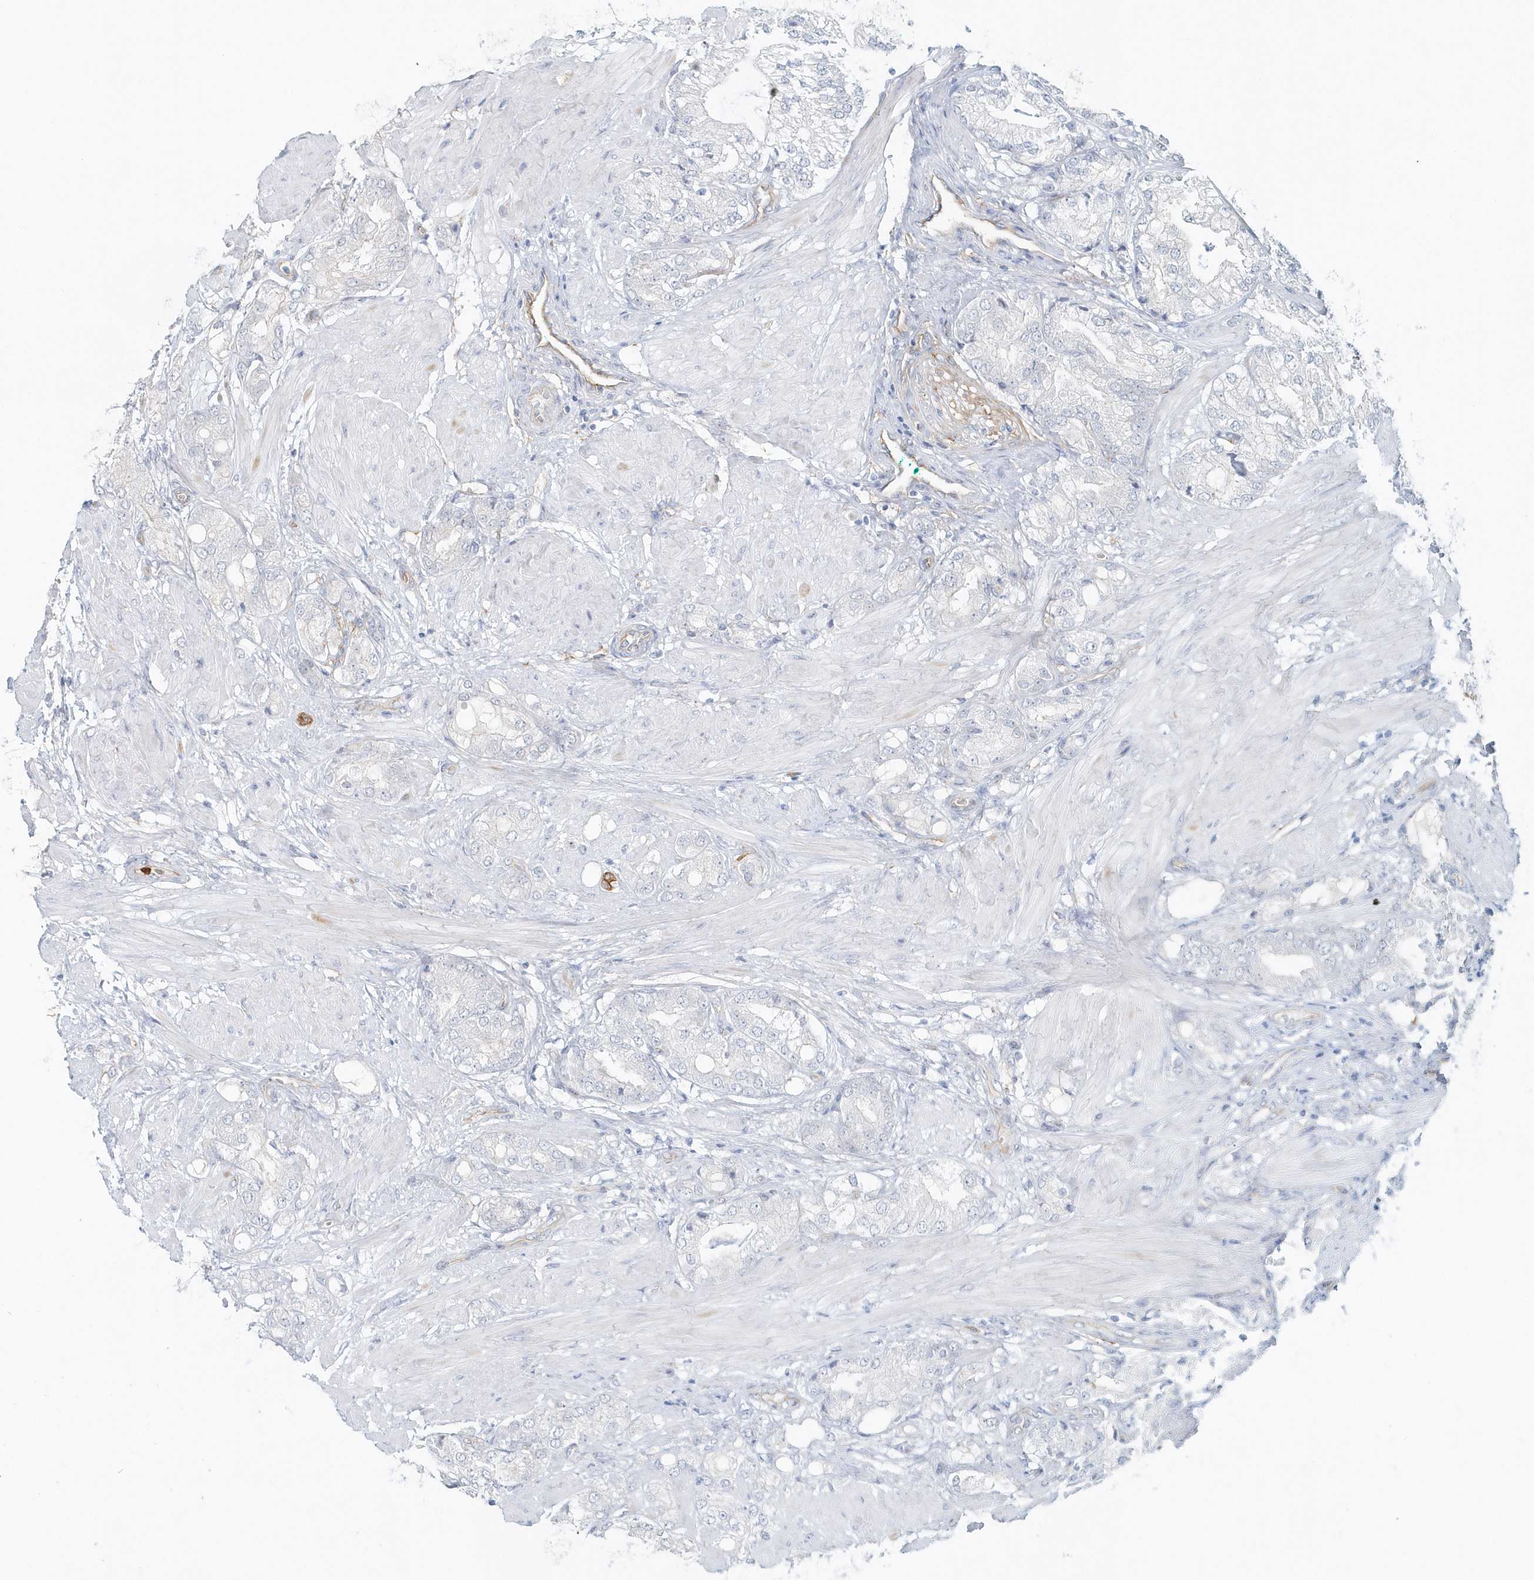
{"staining": {"intensity": "negative", "quantity": "none", "location": "none"}, "tissue": "prostate cancer", "cell_type": "Tumor cells", "image_type": "cancer", "snomed": [{"axis": "morphology", "description": "Adenocarcinoma, High grade"}, {"axis": "topography", "description": "Prostate"}], "caption": "This is an IHC image of prostate cancer (high-grade adenocarcinoma). There is no positivity in tumor cells.", "gene": "DNAH1", "patient": {"sex": "male", "age": 50}}